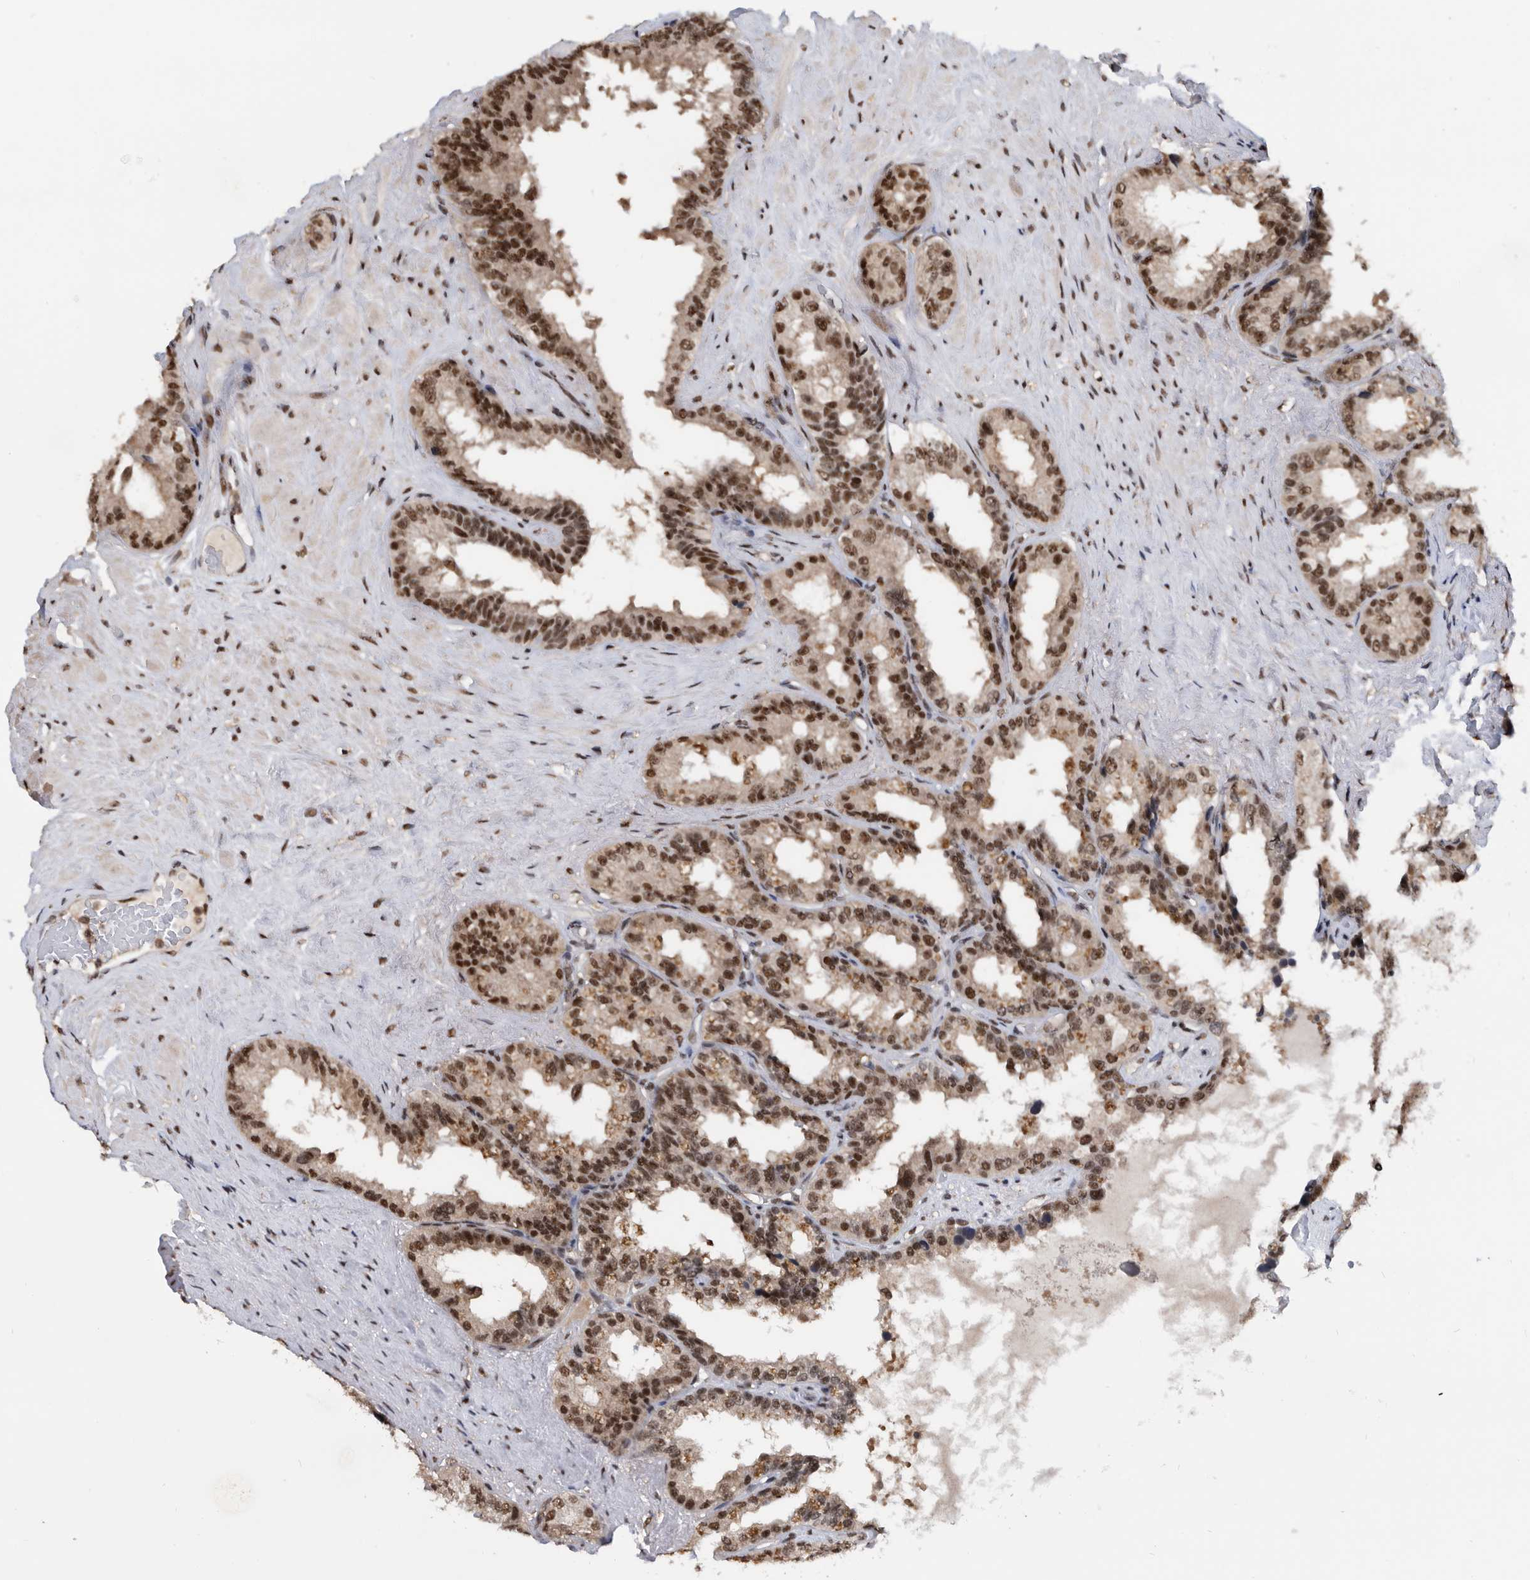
{"staining": {"intensity": "strong", "quantity": ">75%", "location": "nuclear"}, "tissue": "seminal vesicle", "cell_type": "Glandular cells", "image_type": "normal", "snomed": [{"axis": "morphology", "description": "Normal tissue, NOS"}, {"axis": "topography", "description": "Seminal veicle"}], "caption": "DAB immunohistochemical staining of normal human seminal vesicle exhibits strong nuclear protein expression in about >75% of glandular cells.", "gene": "ZNF260", "patient": {"sex": "male", "age": 80}}